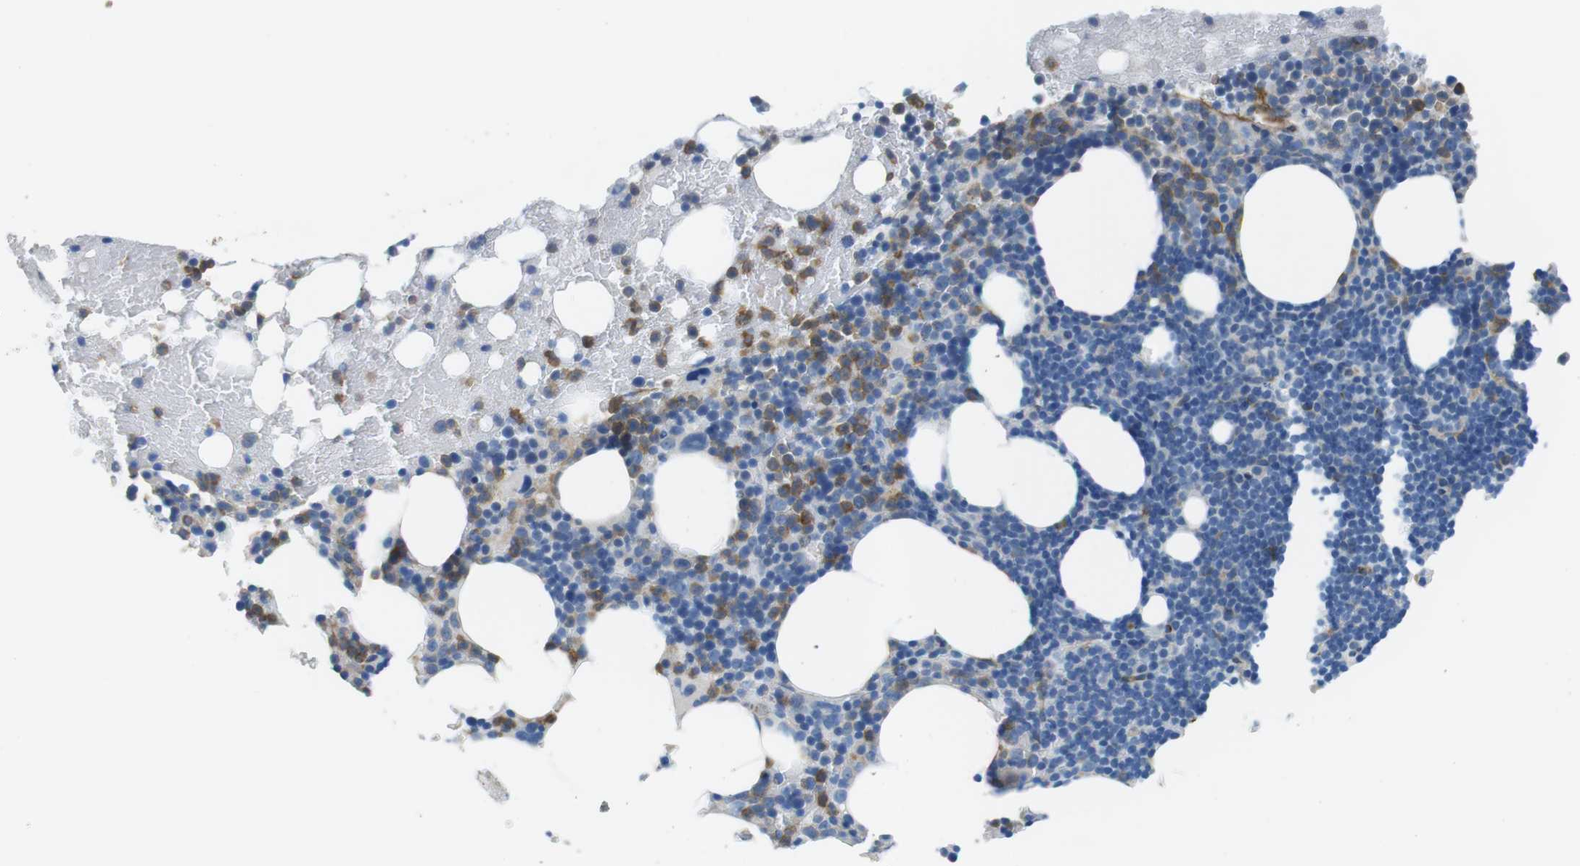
{"staining": {"intensity": "moderate", "quantity": "<25%", "location": "cytoplasmic/membranous"}, "tissue": "bone marrow", "cell_type": "Hematopoietic cells", "image_type": "normal", "snomed": [{"axis": "morphology", "description": "Normal tissue, NOS"}, {"axis": "topography", "description": "Bone marrow"}], "caption": "DAB (3,3'-diaminobenzidine) immunohistochemical staining of normal bone marrow exhibits moderate cytoplasmic/membranous protein staining in about <25% of hematopoietic cells.", "gene": "EMP2", "patient": {"sex": "female", "age": 66}}